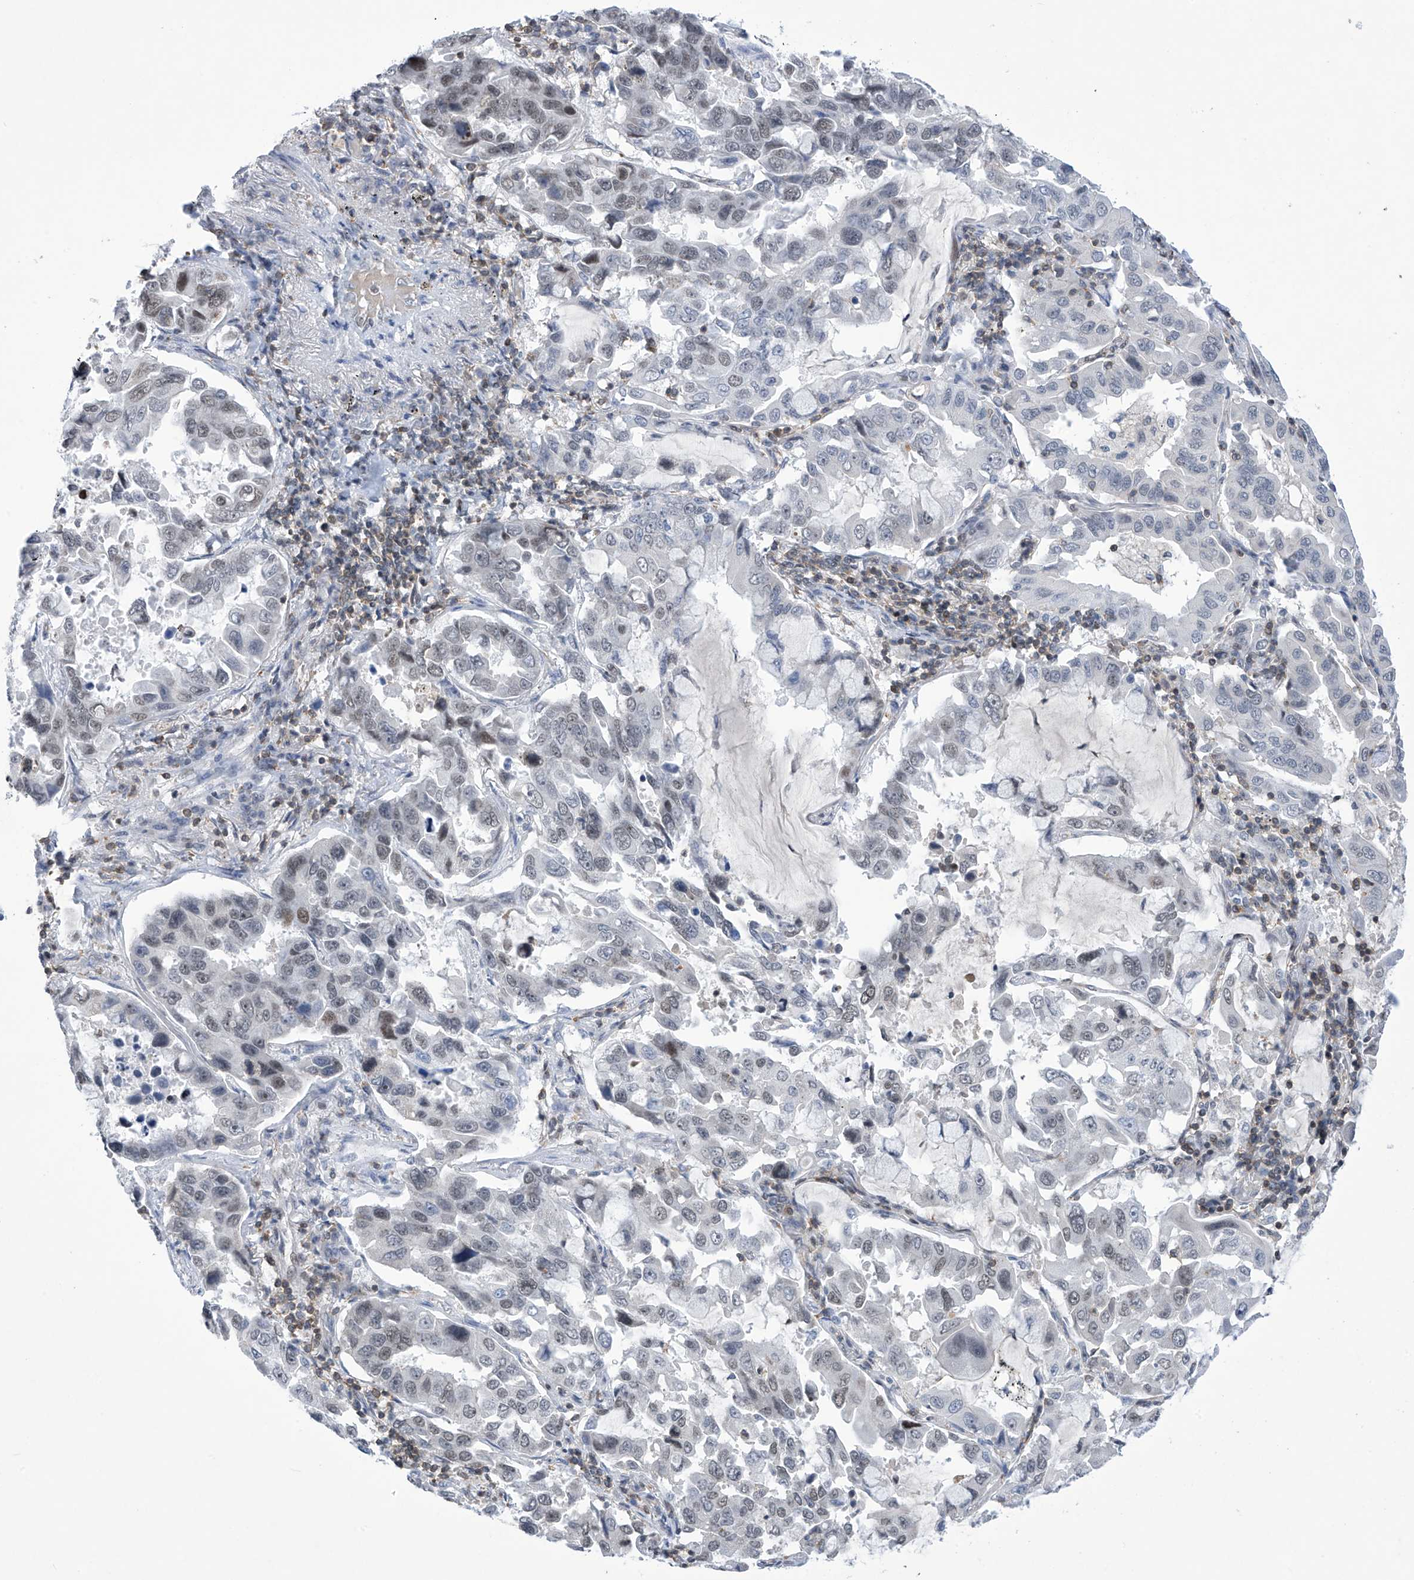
{"staining": {"intensity": "weak", "quantity": "<25%", "location": "nuclear"}, "tissue": "lung cancer", "cell_type": "Tumor cells", "image_type": "cancer", "snomed": [{"axis": "morphology", "description": "Adenocarcinoma, NOS"}, {"axis": "topography", "description": "Lung"}], "caption": "Protein analysis of lung cancer (adenocarcinoma) shows no significant expression in tumor cells.", "gene": "MSL3", "patient": {"sex": "male", "age": 64}}